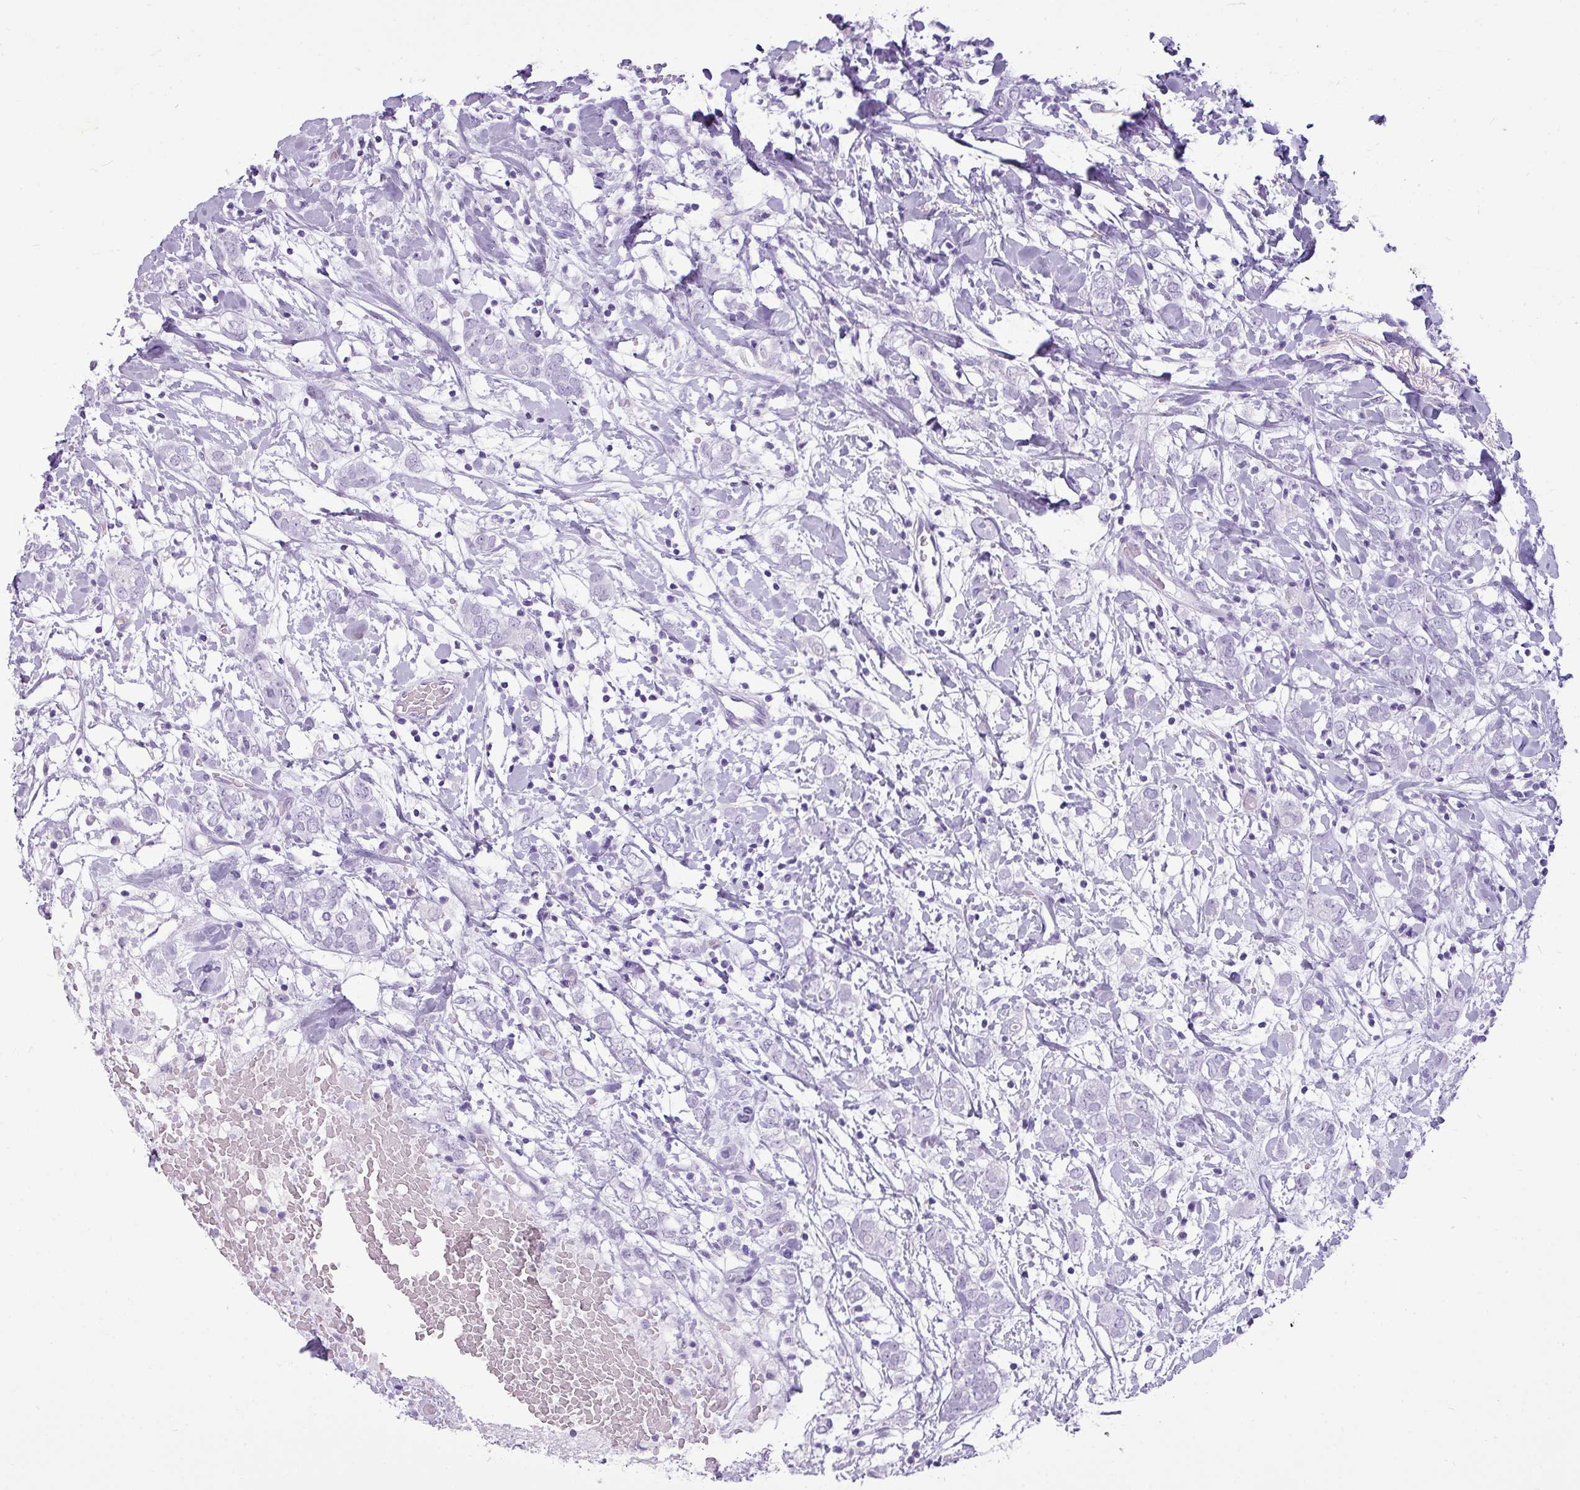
{"staining": {"intensity": "negative", "quantity": "none", "location": "none"}, "tissue": "breast cancer", "cell_type": "Tumor cells", "image_type": "cancer", "snomed": [{"axis": "morphology", "description": "Normal tissue, NOS"}, {"axis": "morphology", "description": "Lobular carcinoma"}, {"axis": "topography", "description": "Breast"}], "caption": "Immunohistochemical staining of human lobular carcinoma (breast) reveals no significant staining in tumor cells. Nuclei are stained in blue.", "gene": "AMY1B", "patient": {"sex": "female", "age": 47}}